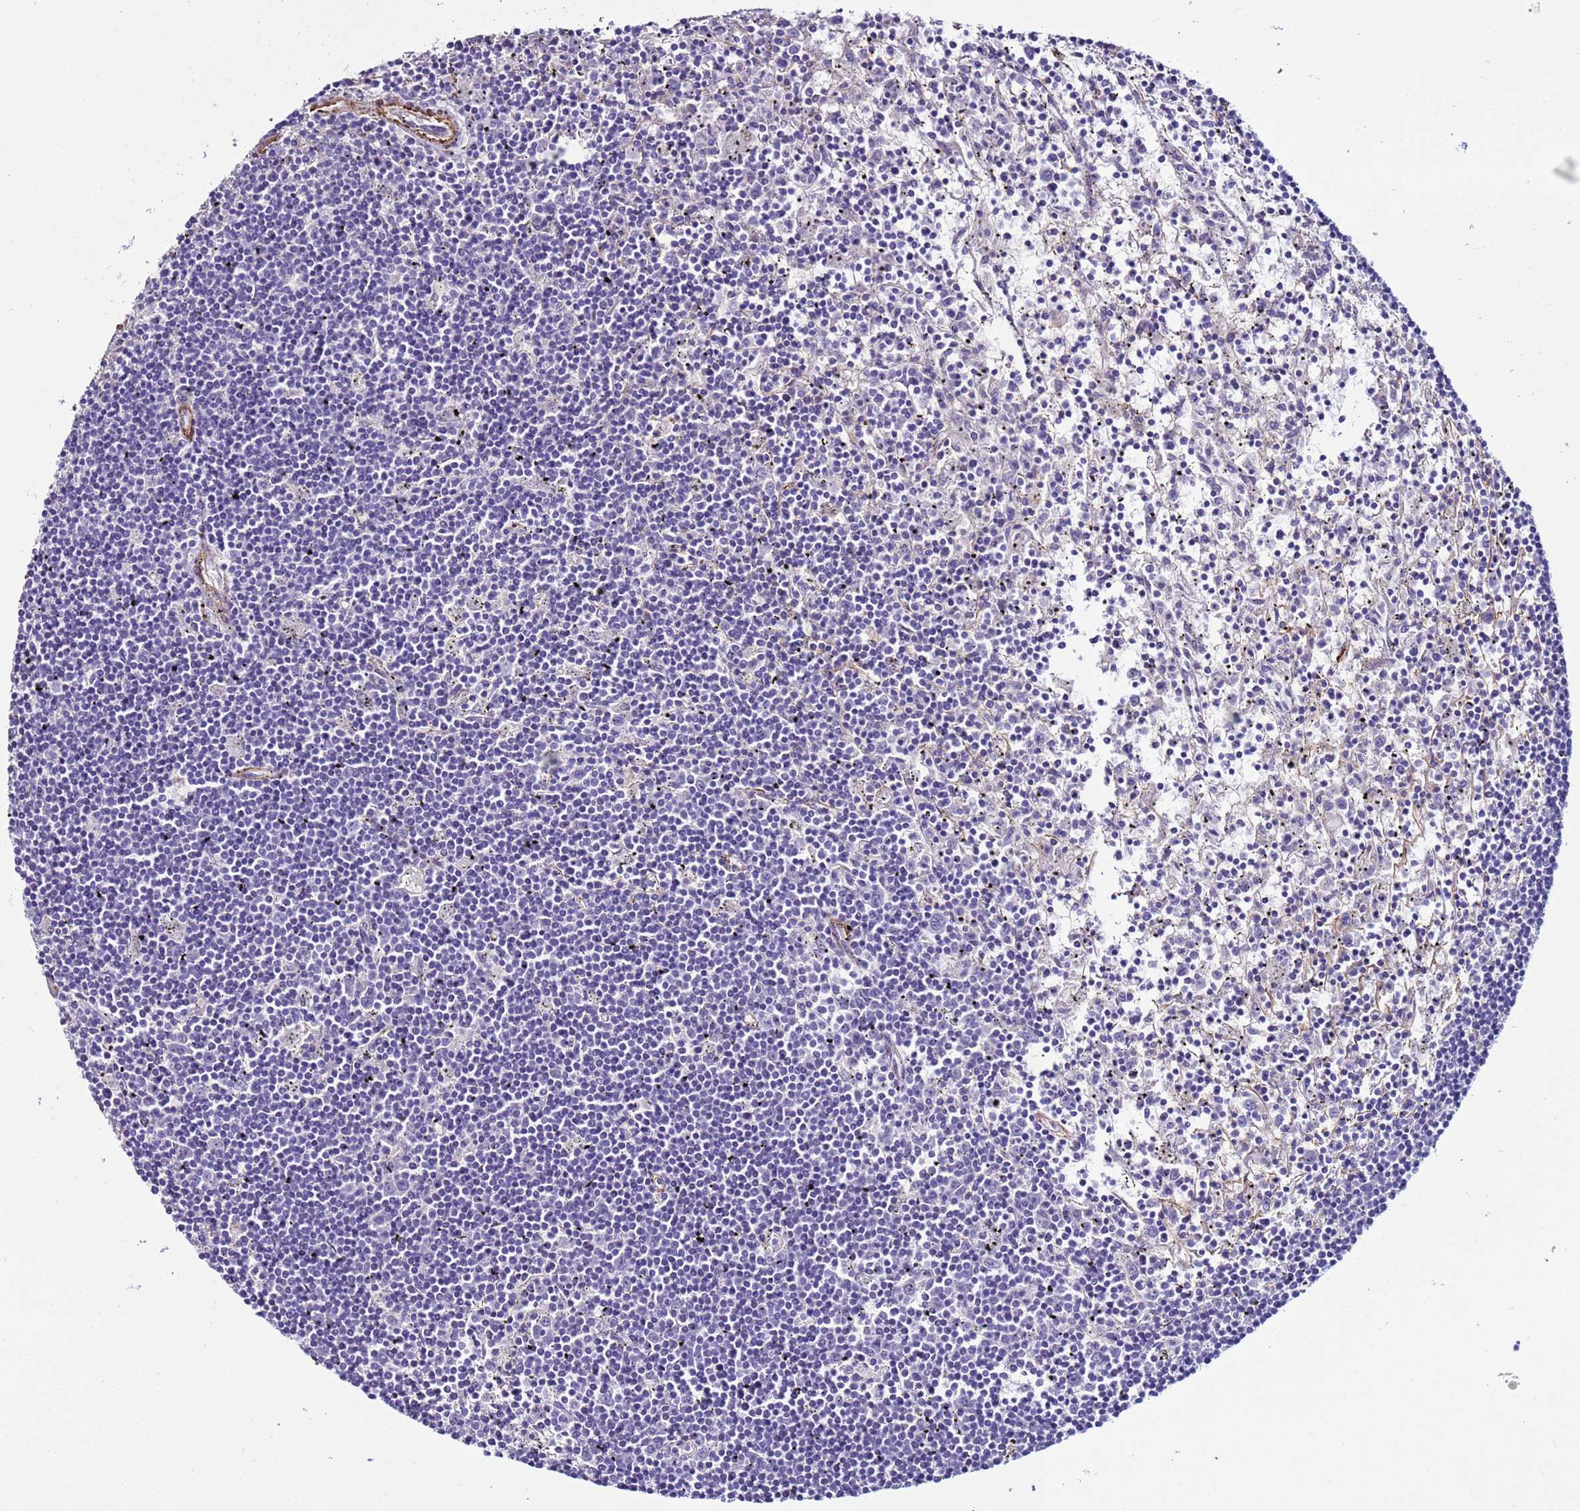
{"staining": {"intensity": "negative", "quantity": "none", "location": "none"}, "tissue": "lymphoma", "cell_type": "Tumor cells", "image_type": "cancer", "snomed": [{"axis": "morphology", "description": "Malignant lymphoma, non-Hodgkin's type, Low grade"}, {"axis": "topography", "description": "Spleen"}], "caption": "A high-resolution micrograph shows IHC staining of low-grade malignant lymphoma, non-Hodgkin's type, which reveals no significant staining in tumor cells.", "gene": "RABL2B", "patient": {"sex": "male", "age": 76}}